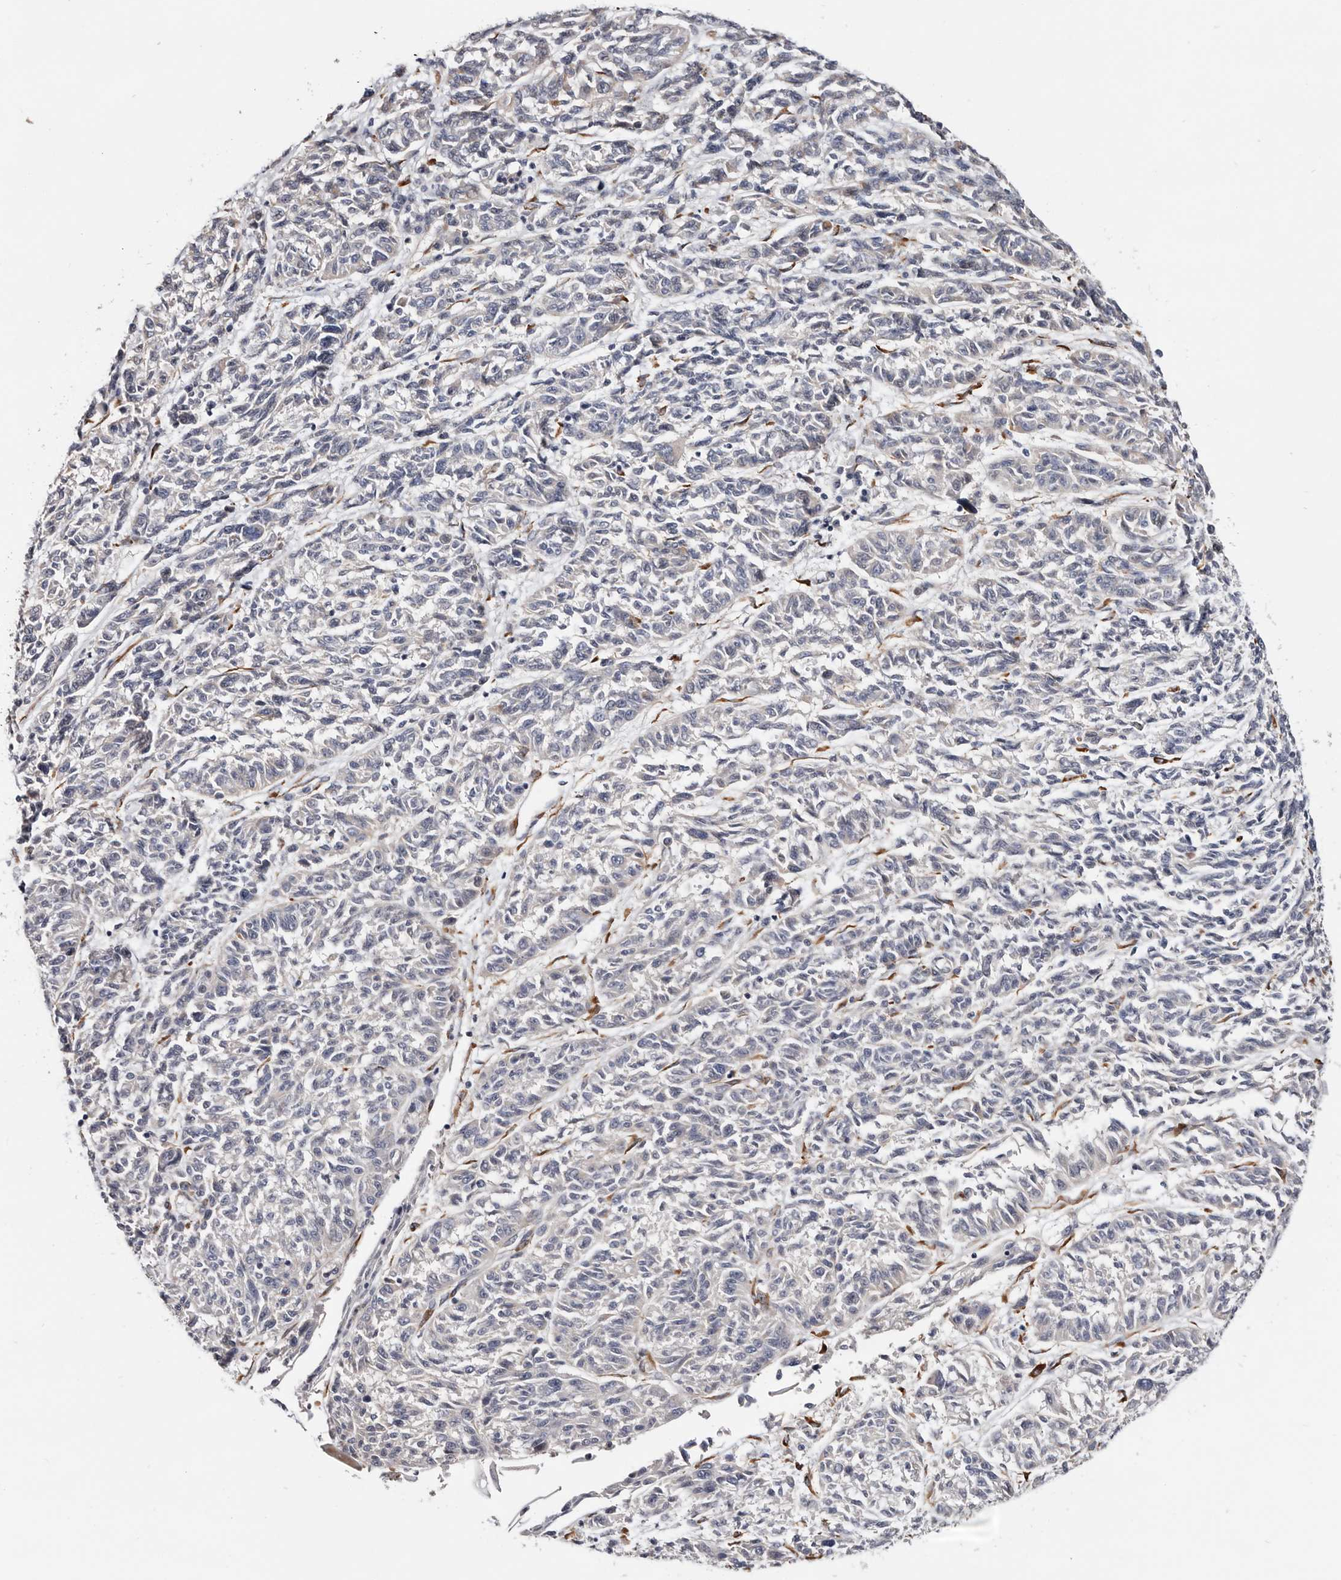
{"staining": {"intensity": "negative", "quantity": "none", "location": "none"}, "tissue": "melanoma", "cell_type": "Tumor cells", "image_type": "cancer", "snomed": [{"axis": "morphology", "description": "Malignant melanoma, NOS"}, {"axis": "topography", "description": "Skin"}], "caption": "Tumor cells are negative for brown protein staining in melanoma. The staining is performed using DAB brown chromogen with nuclei counter-stained in using hematoxylin.", "gene": "USH1C", "patient": {"sex": "male", "age": 53}}